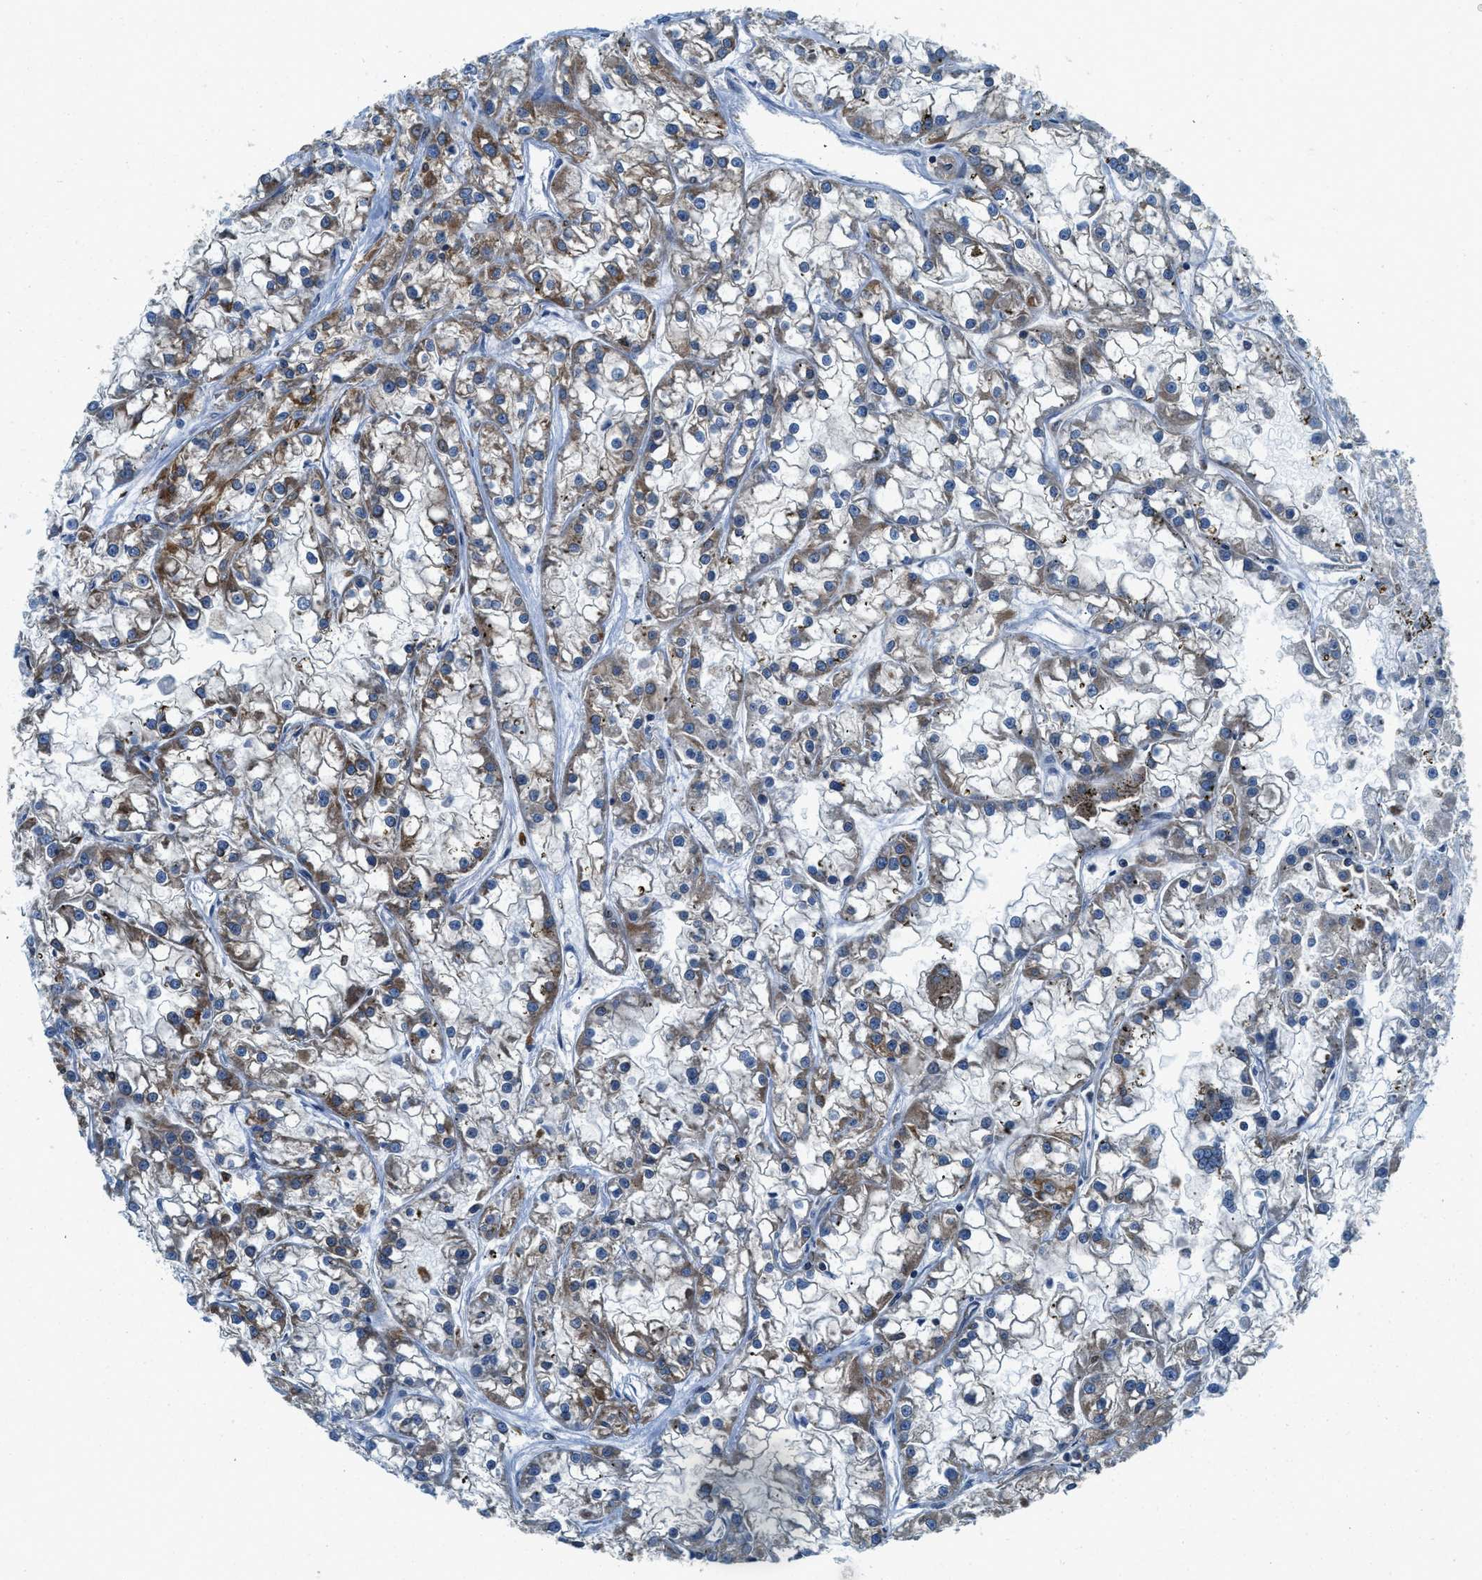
{"staining": {"intensity": "moderate", "quantity": ">75%", "location": "cytoplasmic/membranous"}, "tissue": "renal cancer", "cell_type": "Tumor cells", "image_type": "cancer", "snomed": [{"axis": "morphology", "description": "Adenocarcinoma, NOS"}, {"axis": "topography", "description": "Kidney"}], "caption": "Immunohistochemistry (IHC) of renal cancer (adenocarcinoma) exhibits medium levels of moderate cytoplasmic/membranous positivity in approximately >75% of tumor cells.", "gene": "BCAP31", "patient": {"sex": "female", "age": 52}}